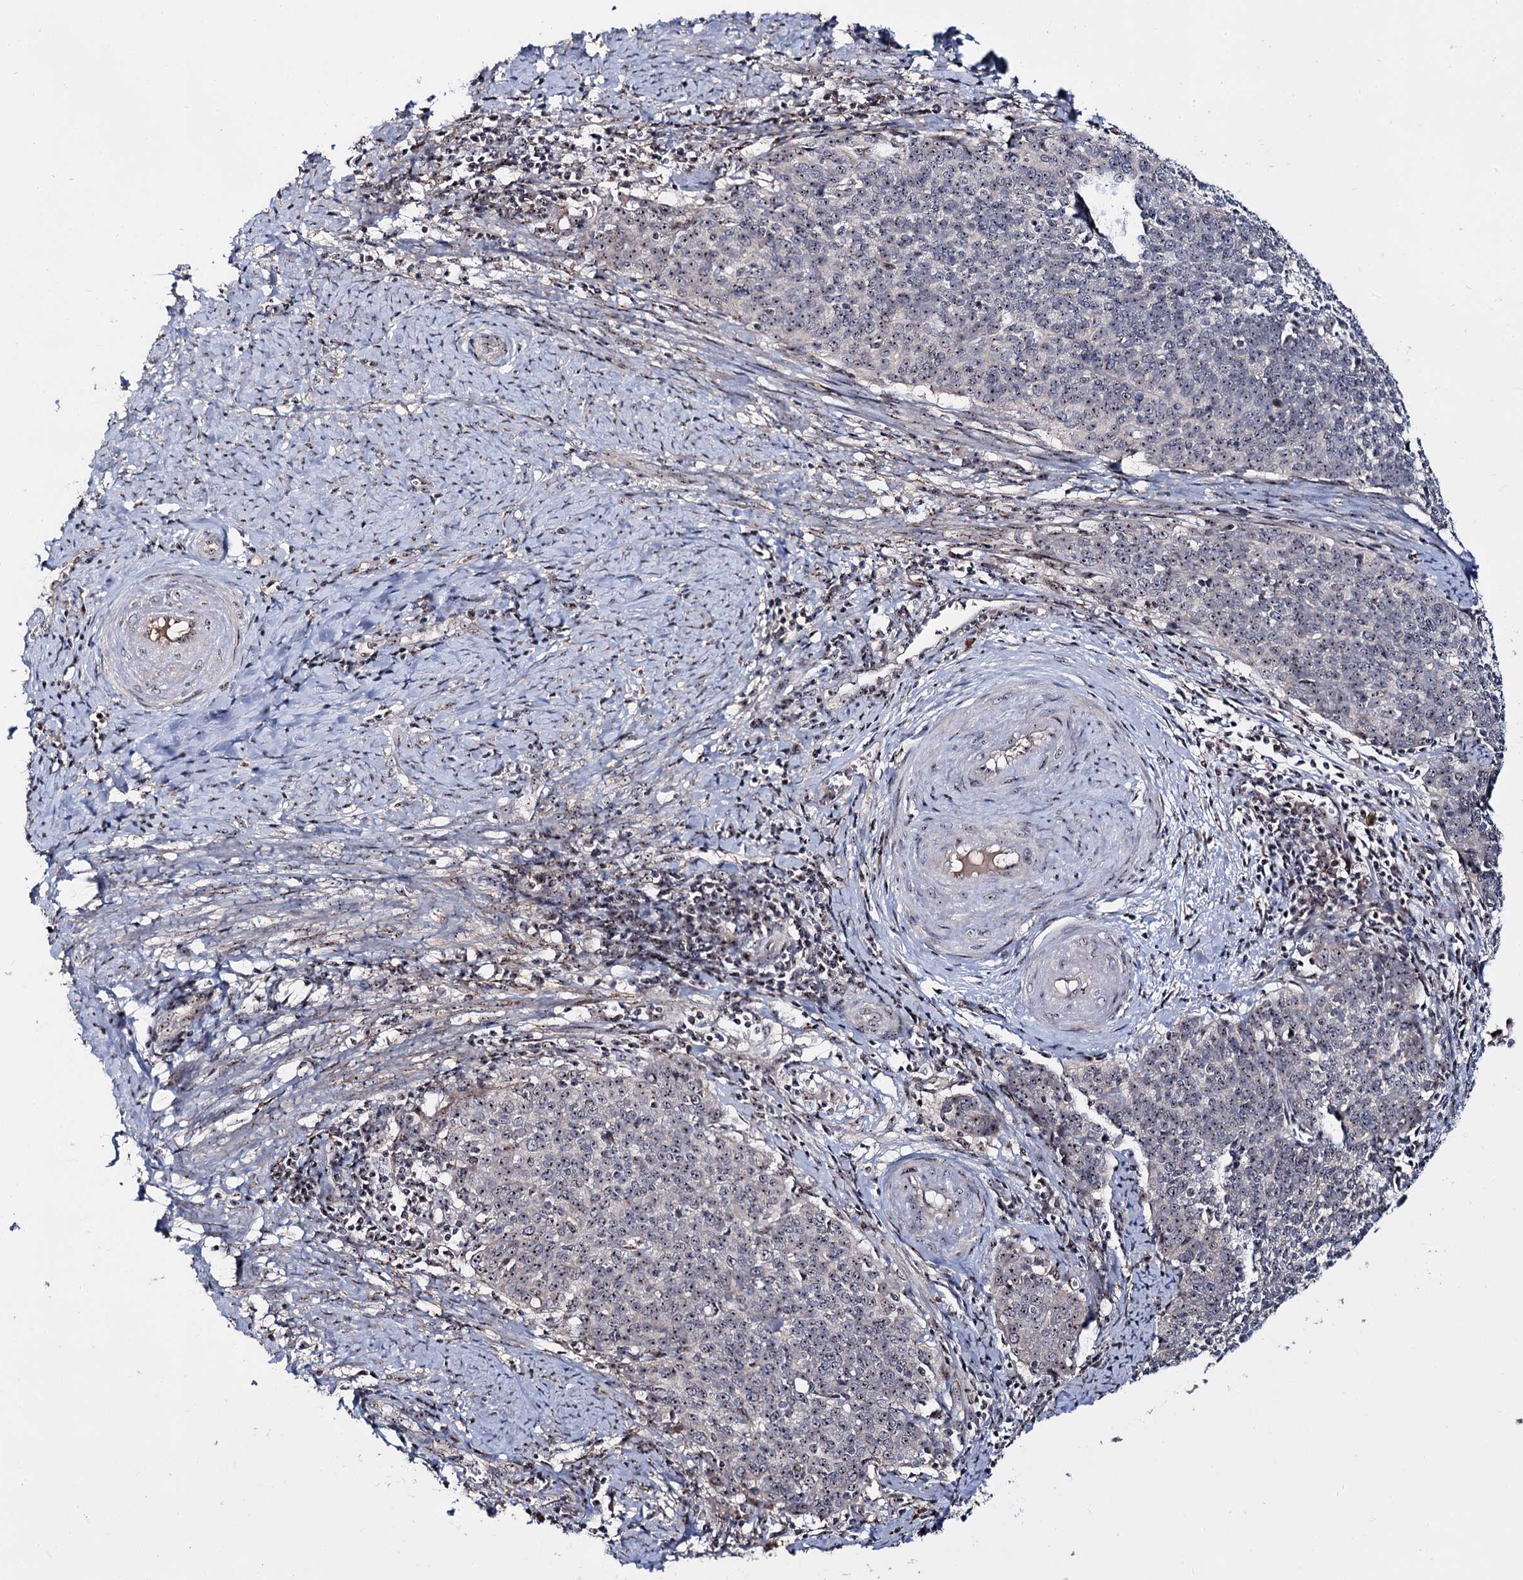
{"staining": {"intensity": "weak", "quantity": "<25%", "location": "nuclear"}, "tissue": "cervical cancer", "cell_type": "Tumor cells", "image_type": "cancer", "snomed": [{"axis": "morphology", "description": "Squamous cell carcinoma, NOS"}, {"axis": "topography", "description": "Cervix"}], "caption": "Squamous cell carcinoma (cervical) was stained to show a protein in brown. There is no significant positivity in tumor cells. (Immunohistochemistry, brightfield microscopy, high magnification).", "gene": "SUPT20H", "patient": {"sex": "female", "age": 39}}